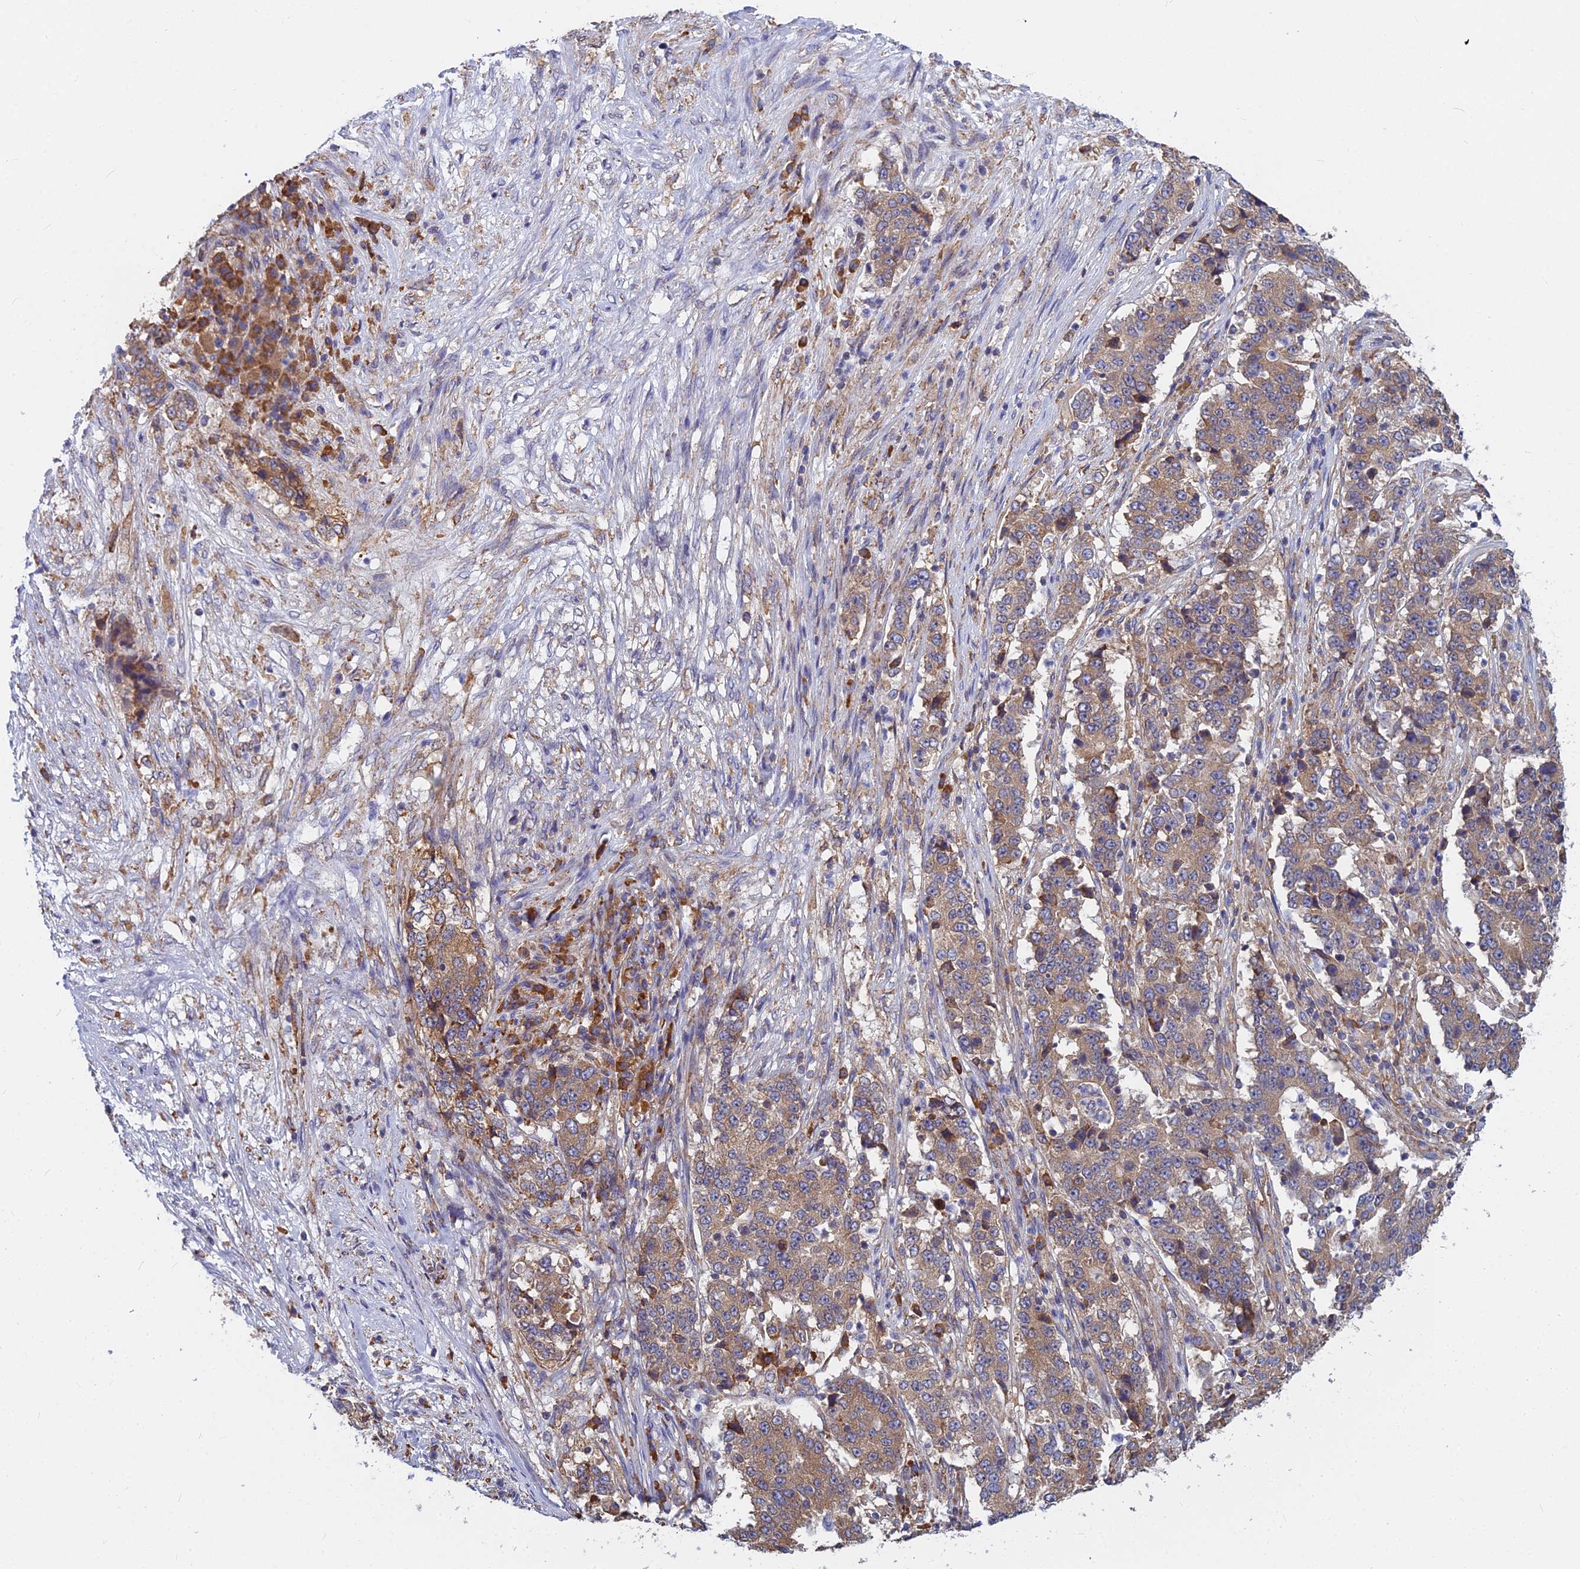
{"staining": {"intensity": "moderate", "quantity": ">75%", "location": "cytoplasmic/membranous"}, "tissue": "stomach cancer", "cell_type": "Tumor cells", "image_type": "cancer", "snomed": [{"axis": "morphology", "description": "Adenocarcinoma, NOS"}, {"axis": "topography", "description": "Stomach"}], "caption": "A high-resolution micrograph shows immunohistochemistry (IHC) staining of stomach cancer, which demonstrates moderate cytoplasmic/membranous expression in about >75% of tumor cells.", "gene": "KIAA1143", "patient": {"sex": "male", "age": 59}}